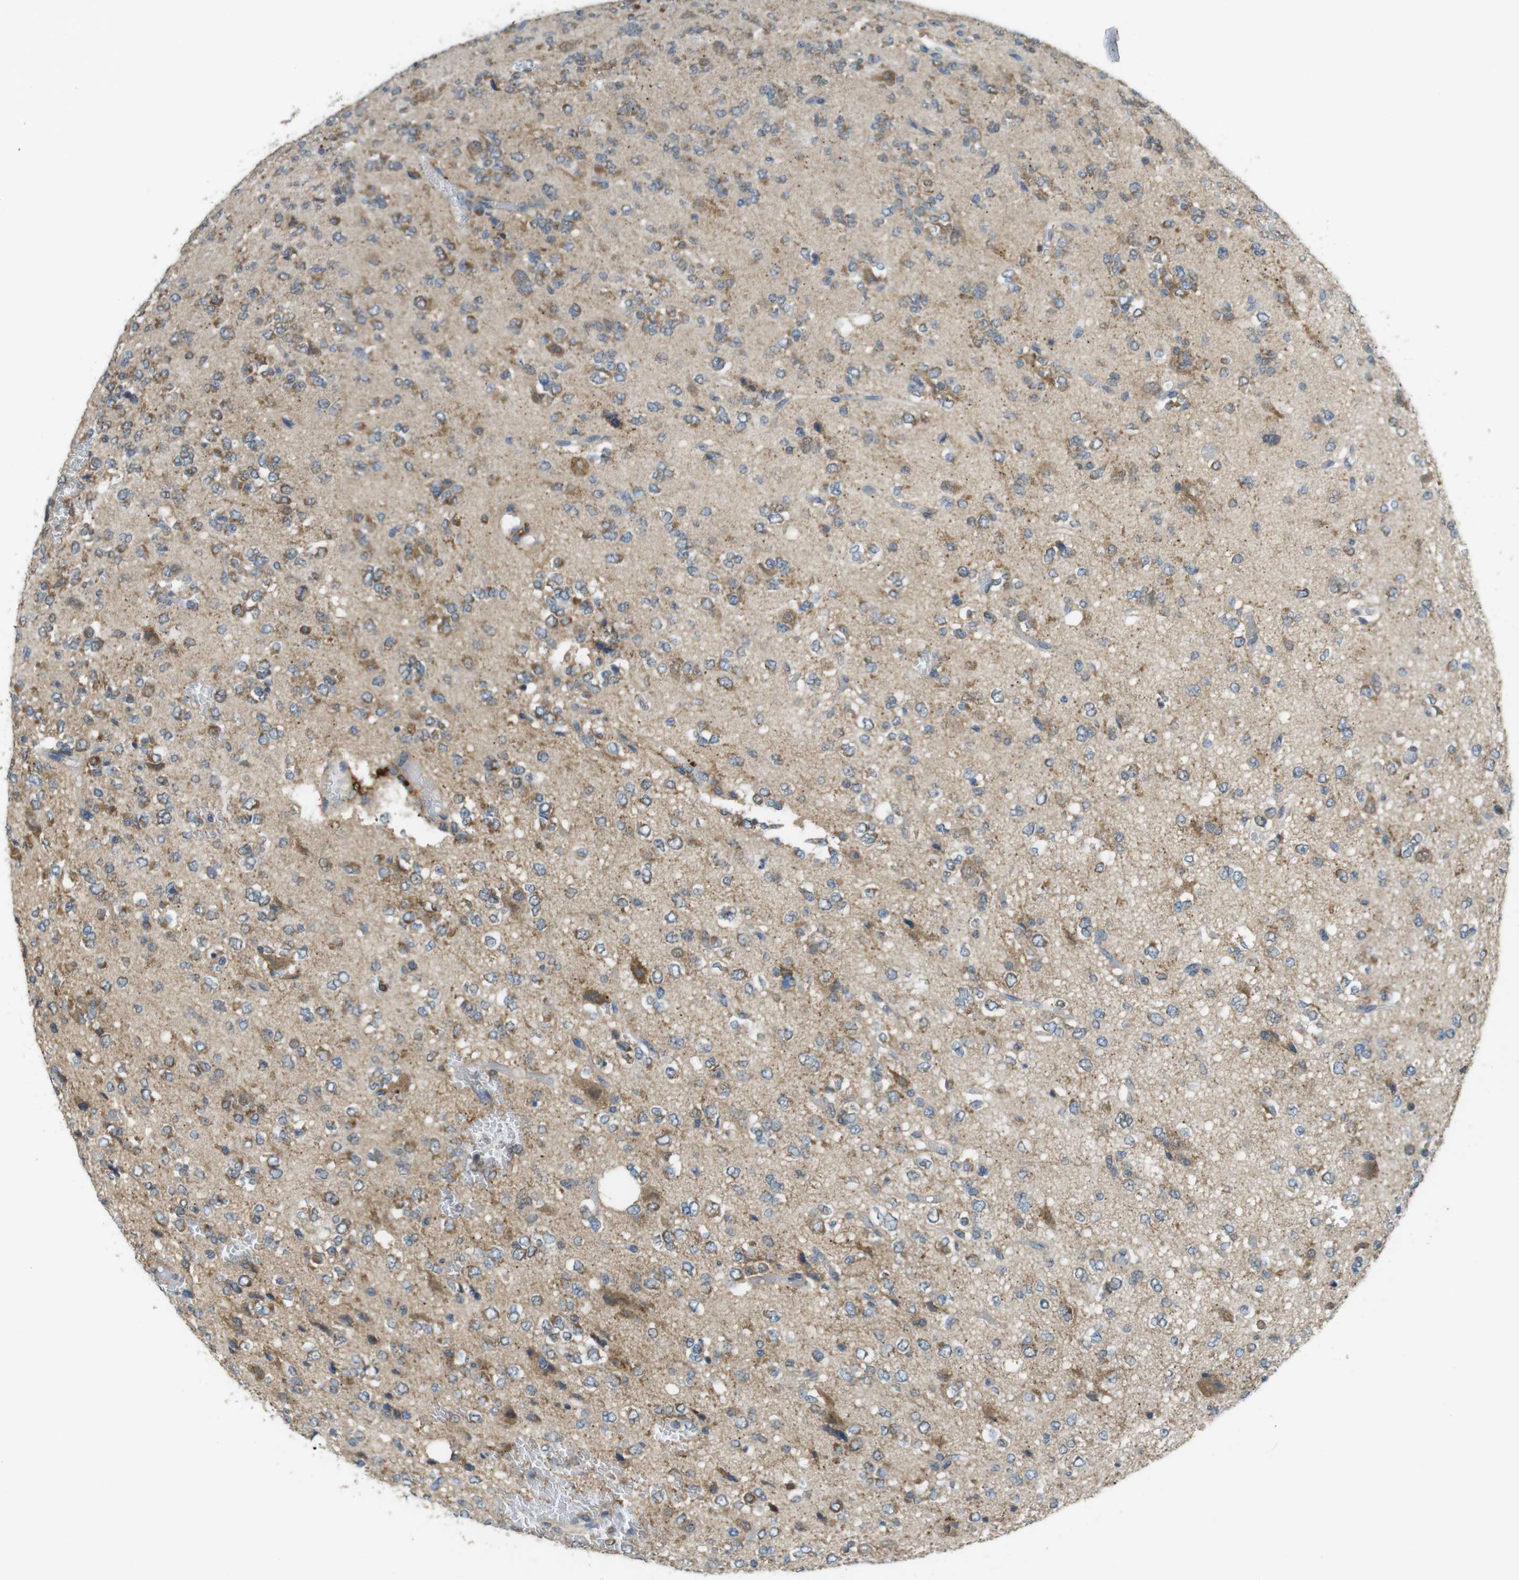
{"staining": {"intensity": "moderate", "quantity": "25%-75%", "location": "cytoplasmic/membranous"}, "tissue": "glioma", "cell_type": "Tumor cells", "image_type": "cancer", "snomed": [{"axis": "morphology", "description": "Glioma, malignant, Low grade"}, {"axis": "topography", "description": "Brain"}], "caption": "This micrograph displays glioma stained with immunohistochemistry (IHC) to label a protein in brown. The cytoplasmic/membranous of tumor cells show moderate positivity for the protein. Nuclei are counter-stained blue.", "gene": "BRI3BP", "patient": {"sex": "male", "age": 38}}